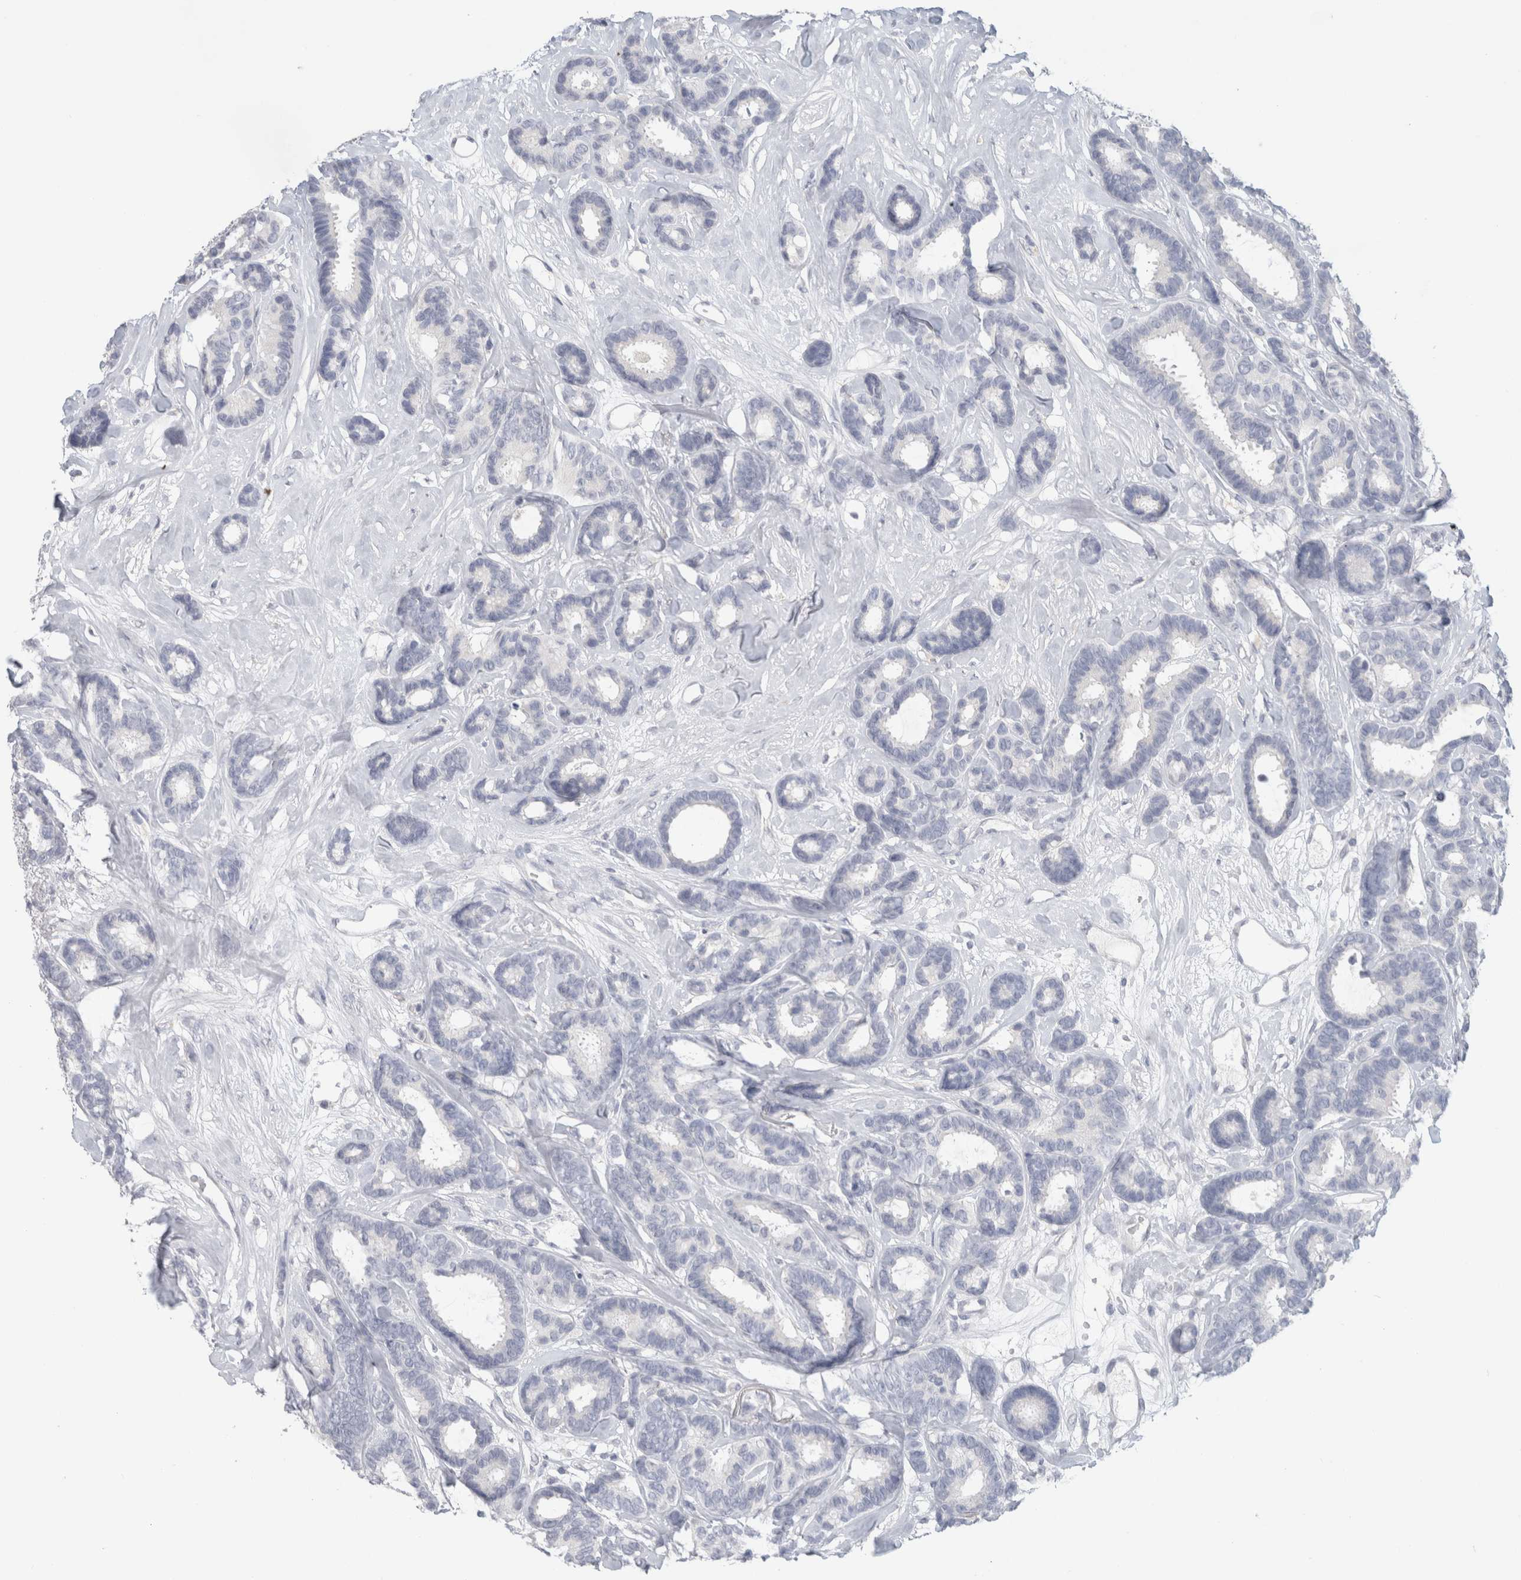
{"staining": {"intensity": "negative", "quantity": "none", "location": "none"}, "tissue": "breast cancer", "cell_type": "Tumor cells", "image_type": "cancer", "snomed": [{"axis": "morphology", "description": "Duct carcinoma"}, {"axis": "topography", "description": "Breast"}], "caption": "DAB immunohistochemical staining of breast cancer (infiltrating ductal carcinoma) demonstrates no significant staining in tumor cells. (DAB (3,3'-diaminobenzidine) immunohistochemistry (IHC) visualized using brightfield microscopy, high magnification).", "gene": "SLC6A1", "patient": {"sex": "female", "age": 87}}